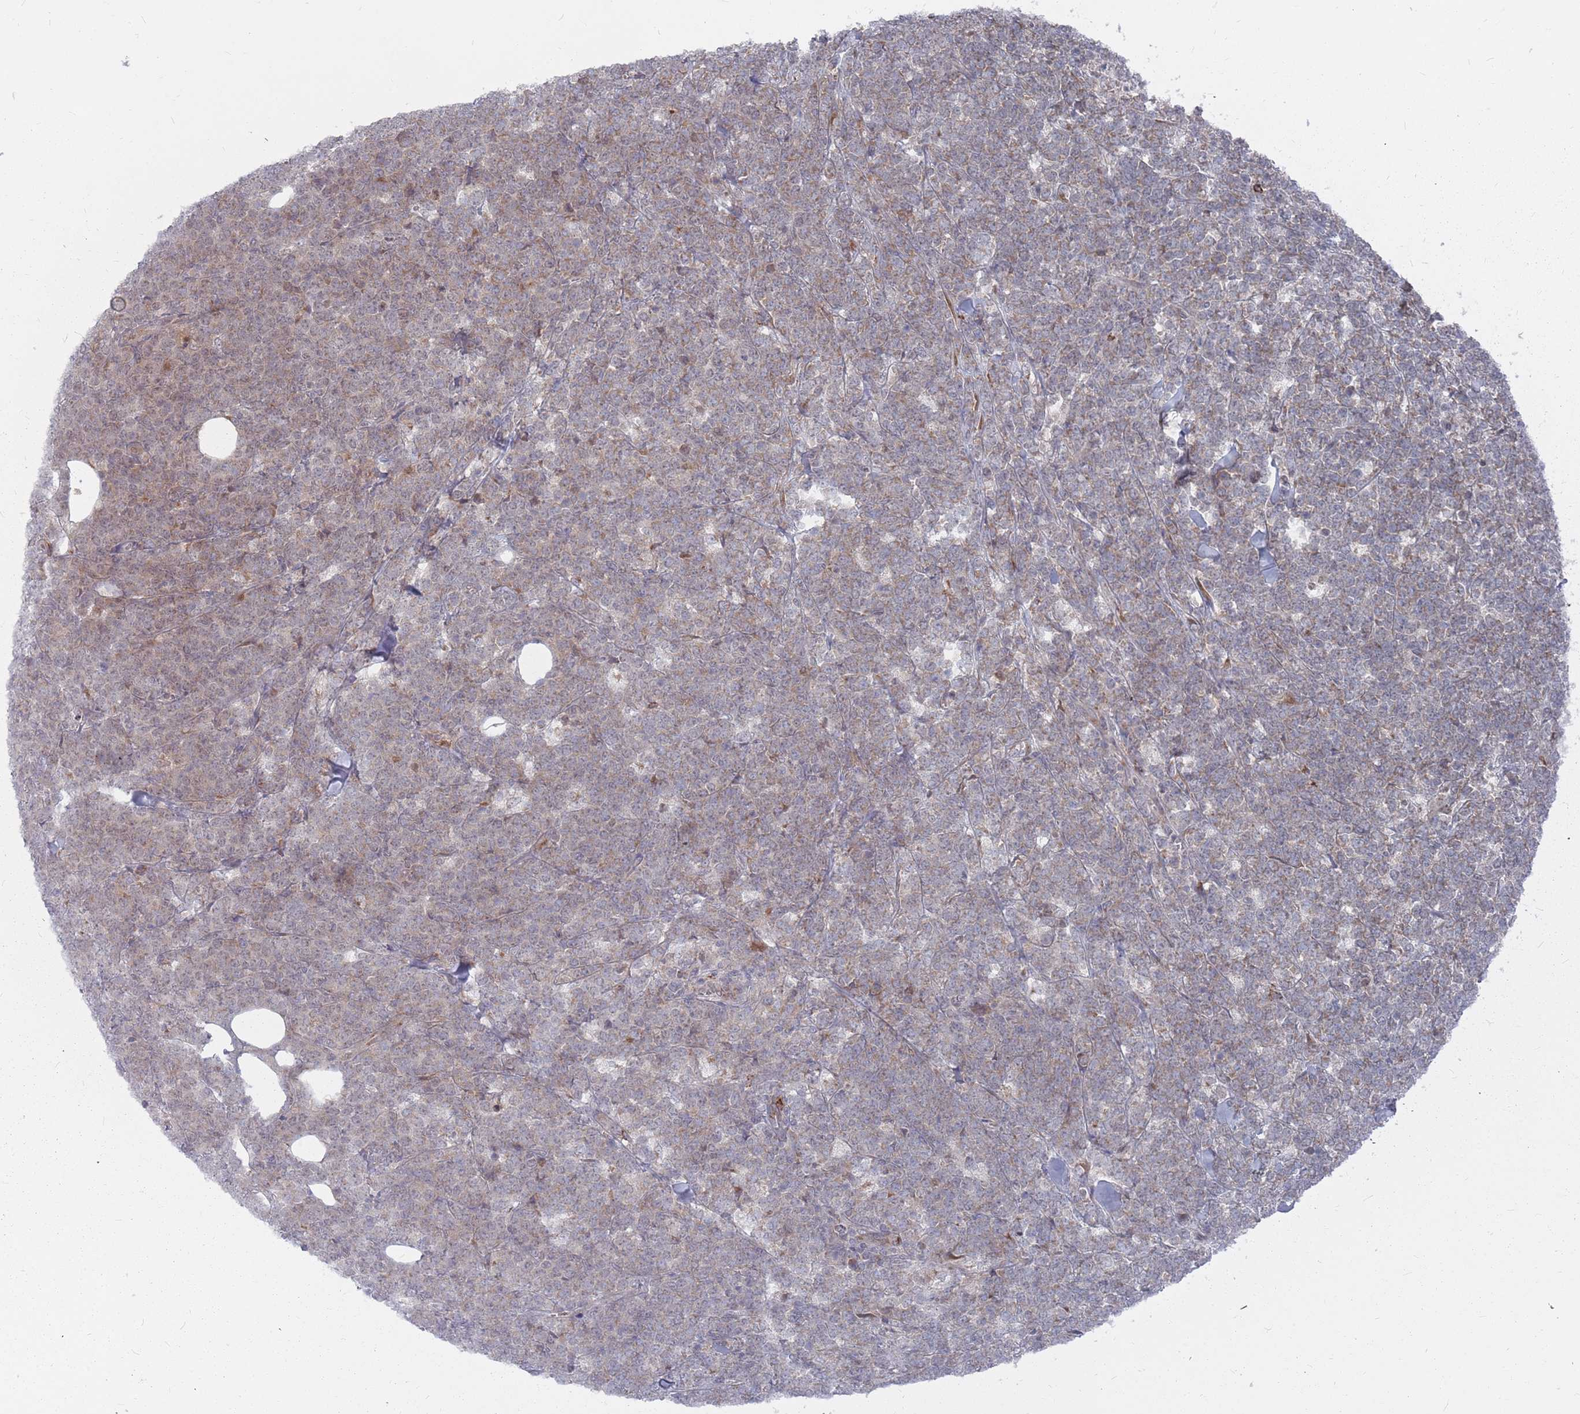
{"staining": {"intensity": "weak", "quantity": "25%-75%", "location": "cytoplasmic/membranous"}, "tissue": "lymphoma", "cell_type": "Tumor cells", "image_type": "cancer", "snomed": [{"axis": "morphology", "description": "Malignant lymphoma, non-Hodgkin's type, High grade"}, {"axis": "topography", "description": "Small intestine"}], "caption": "There is low levels of weak cytoplasmic/membranous staining in tumor cells of lymphoma, as demonstrated by immunohistochemical staining (brown color).", "gene": "FMO4", "patient": {"sex": "male", "age": 8}}